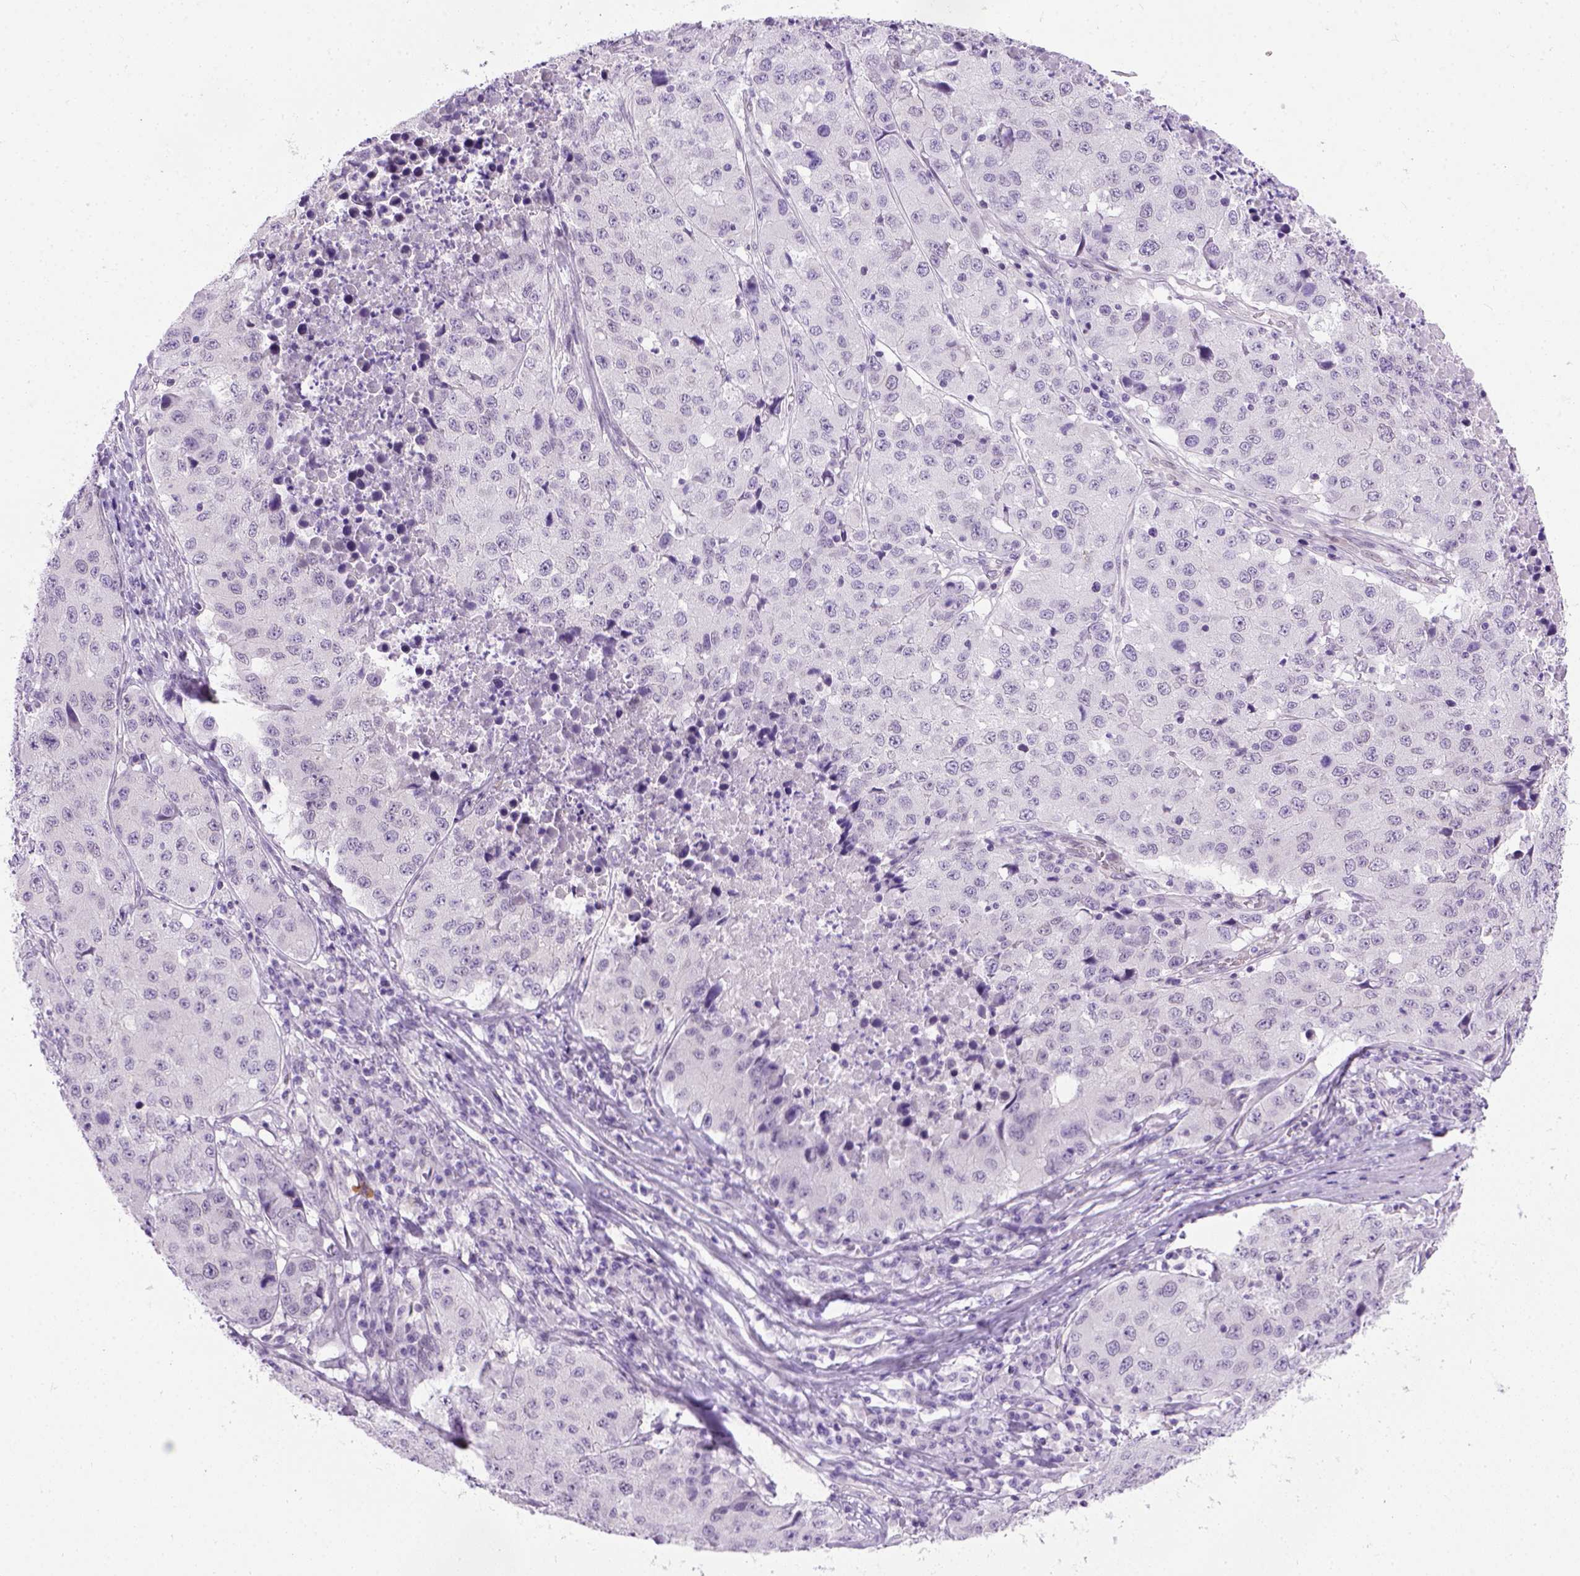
{"staining": {"intensity": "negative", "quantity": "none", "location": "none"}, "tissue": "stomach cancer", "cell_type": "Tumor cells", "image_type": "cancer", "snomed": [{"axis": "morphology", "description": "Adenocarcinoma, NOS"}, {"axis": "topography", "description": "Stomach"}], "caption": "Adenocarcinoma (stomach) stained for a protein using immunohistochemistry demonstrates no staining tumor cells.", "gene": "FAM184B", "patient": {"sex": "male", "age": 71}}